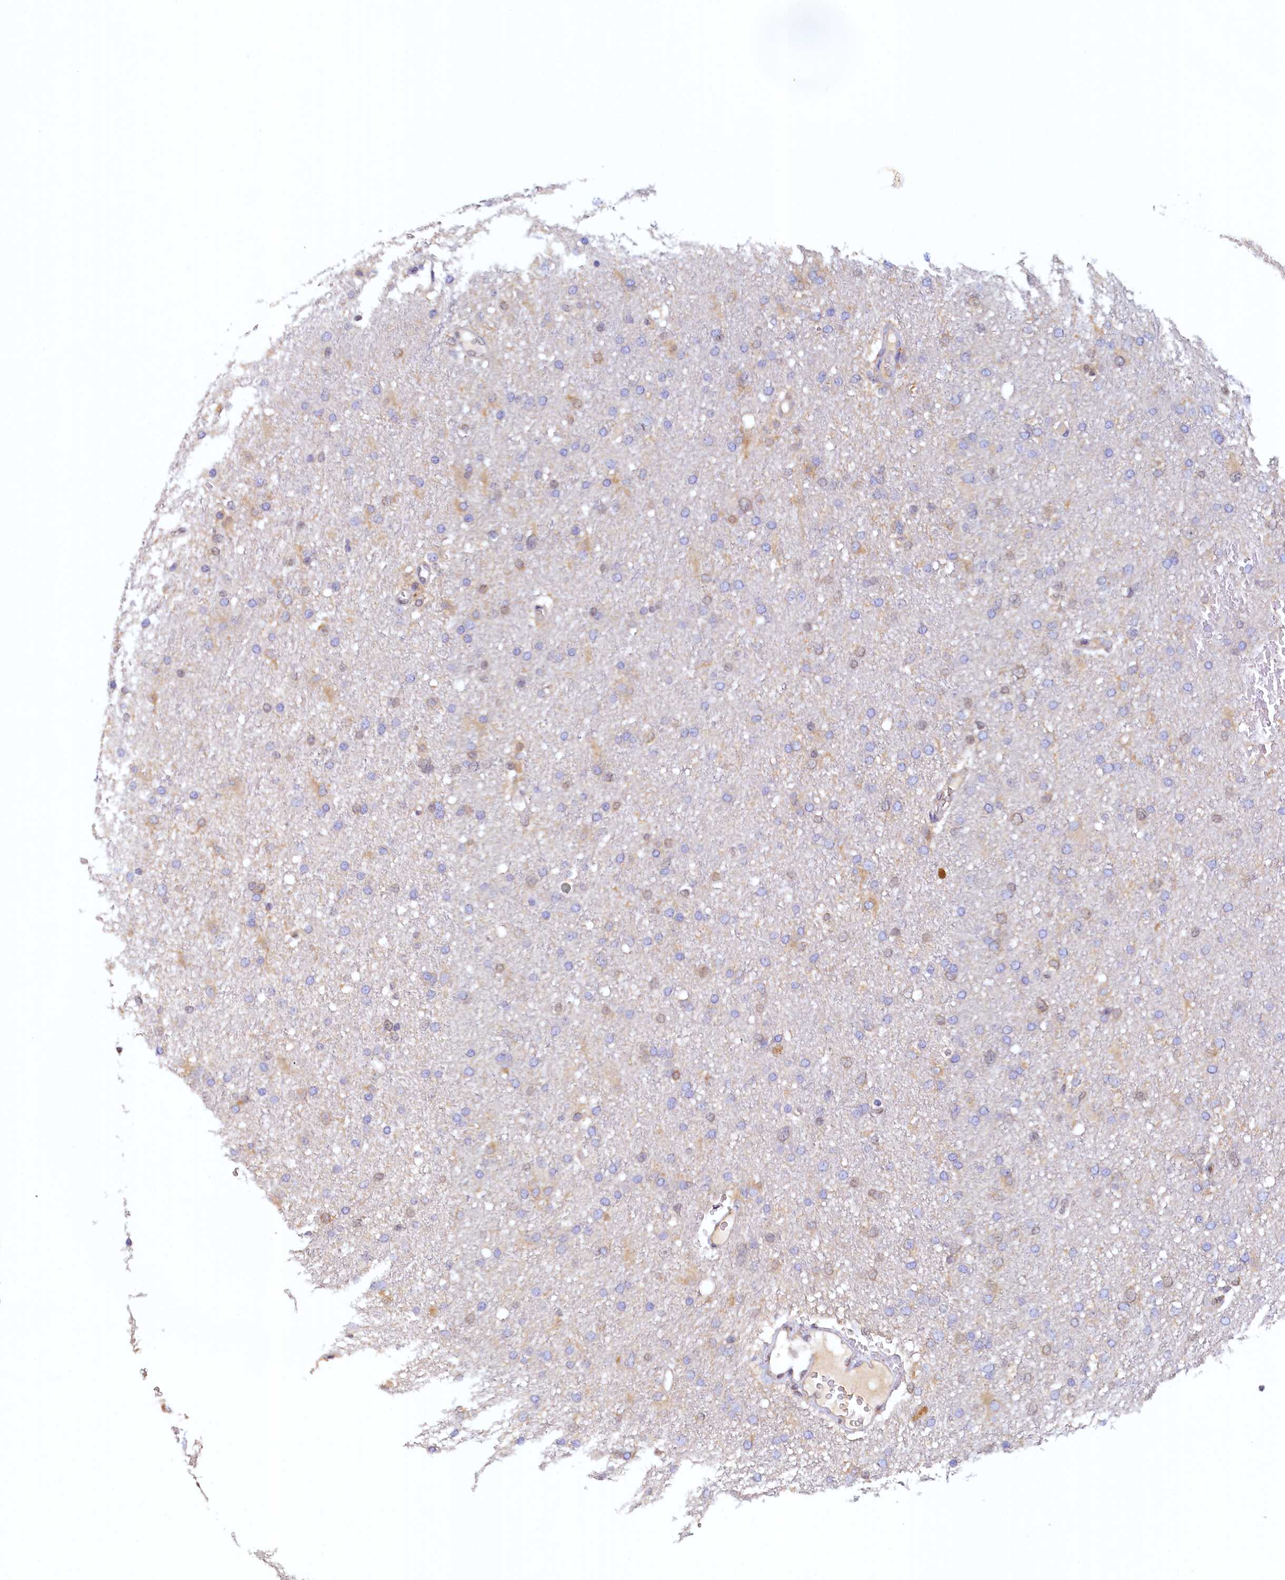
{"staining": {"intensity": "negative", "quantity": "none", "location": "none"}, "tissue": "glioma", "cell_type": "Tumor cells", "image_type": "cancer", "snomed": [{"axis": "morphology", "description": "Glioma, malignant, High grade"}, {"axis": "topography", "description": "Cerebral cortex"}], "caption": "High magnification brightfield microscopy of malignant glioma (high-grade) stained with DAB (3,3'-diaminobenzidine) (brown) and counterstained with hematoxylin (blue): tumor cells show no significant positivity.", "gene": "PAAF1", "patient": {"sex": "female", "age": 36}}